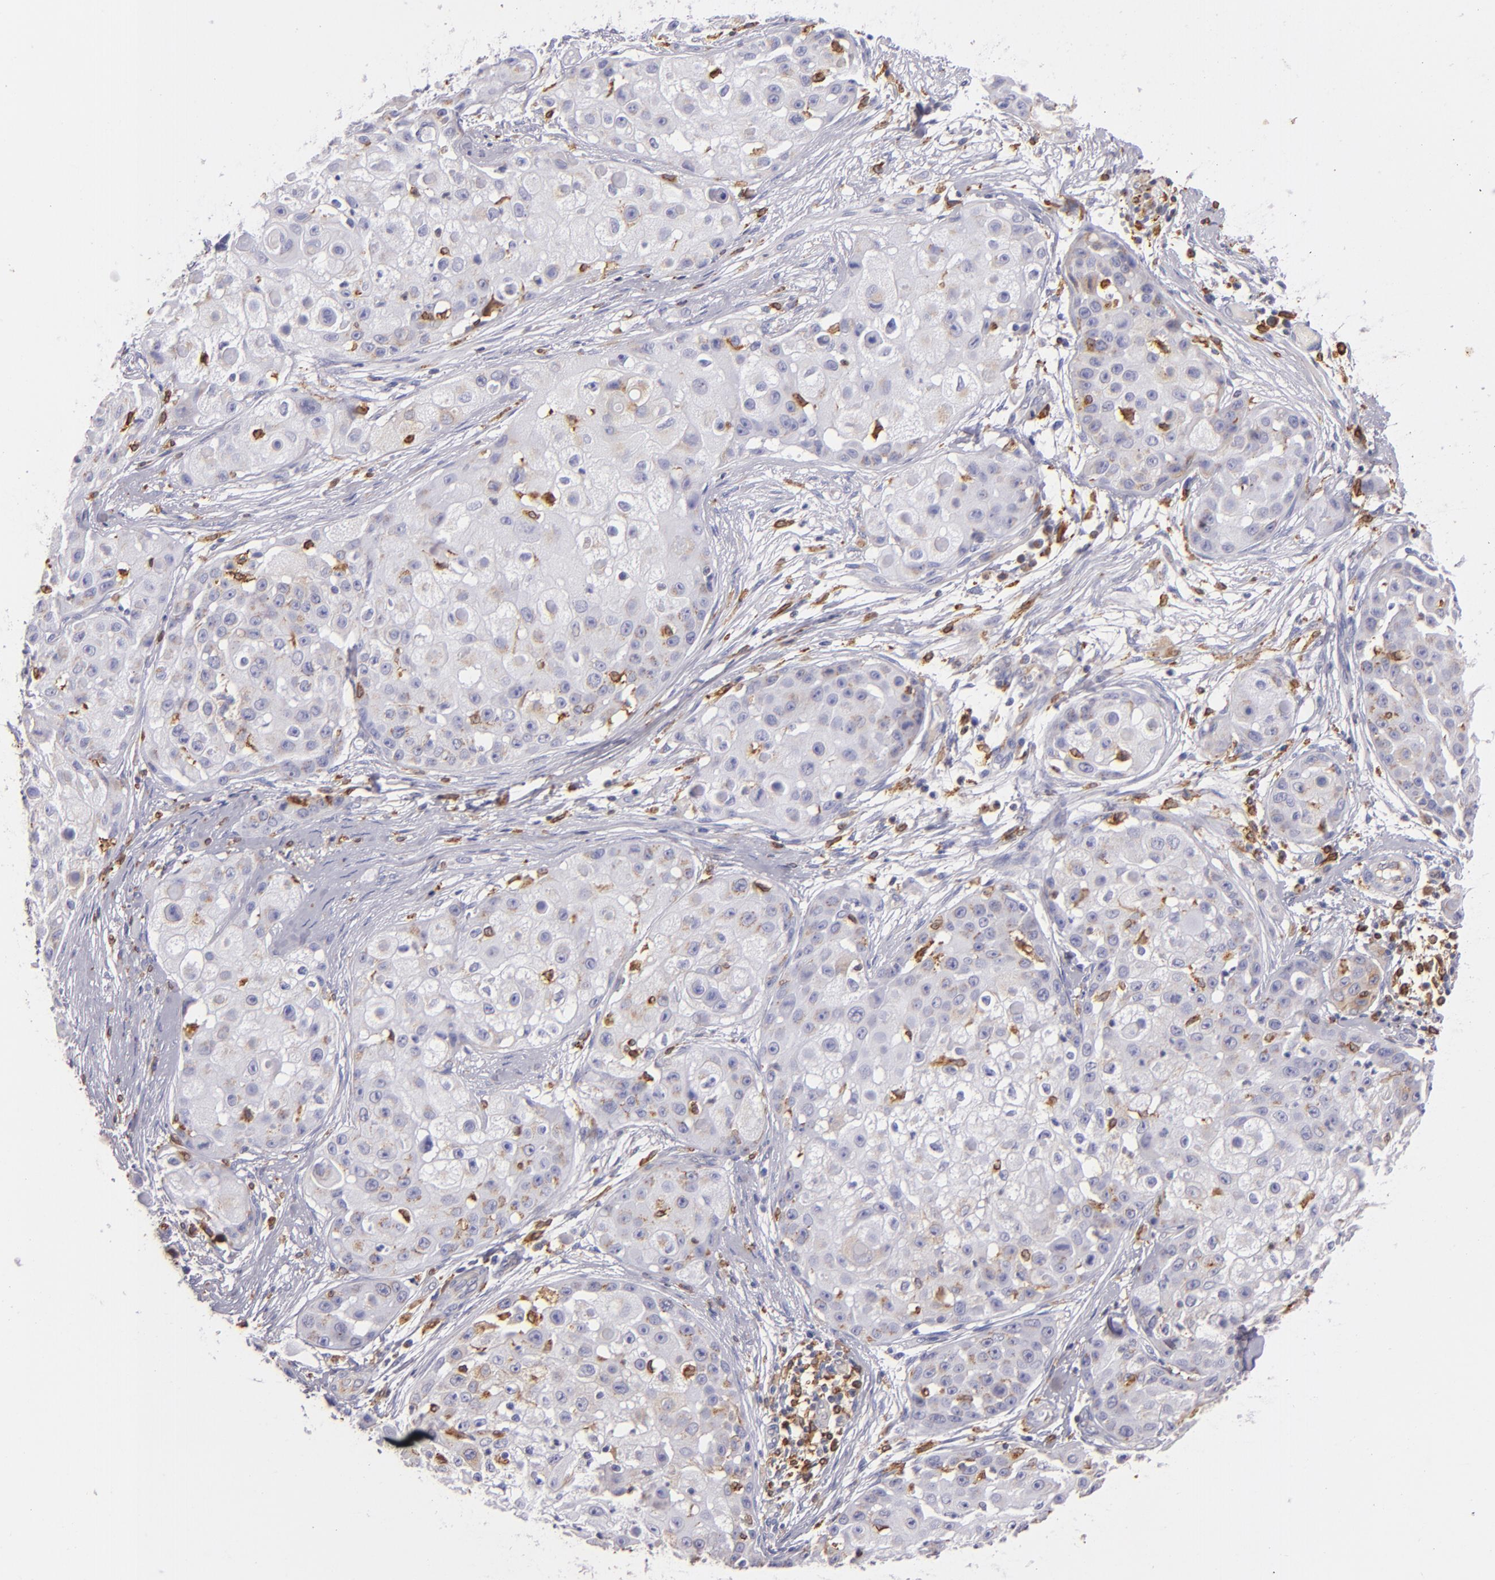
{"staining": {"intensity": "weak", "quantity": "<25%", "location": "cytoplasmic/membranous"}, "tissue": "skin cancer", "cell_type": "Tumor cells", "image_type": "cancer", "snomed": [{"axis": "morphology", "description": "Squamous cell carcinoma, NOS"}, {"axis": "topography", "description": "Skin"}], "caption": "Photomicrograph shows no protein staining in tumor cells of skin squamous cell carcinoma tissue.", "gene": "CD74", "patient": {"sex": "female", "age": 57}}